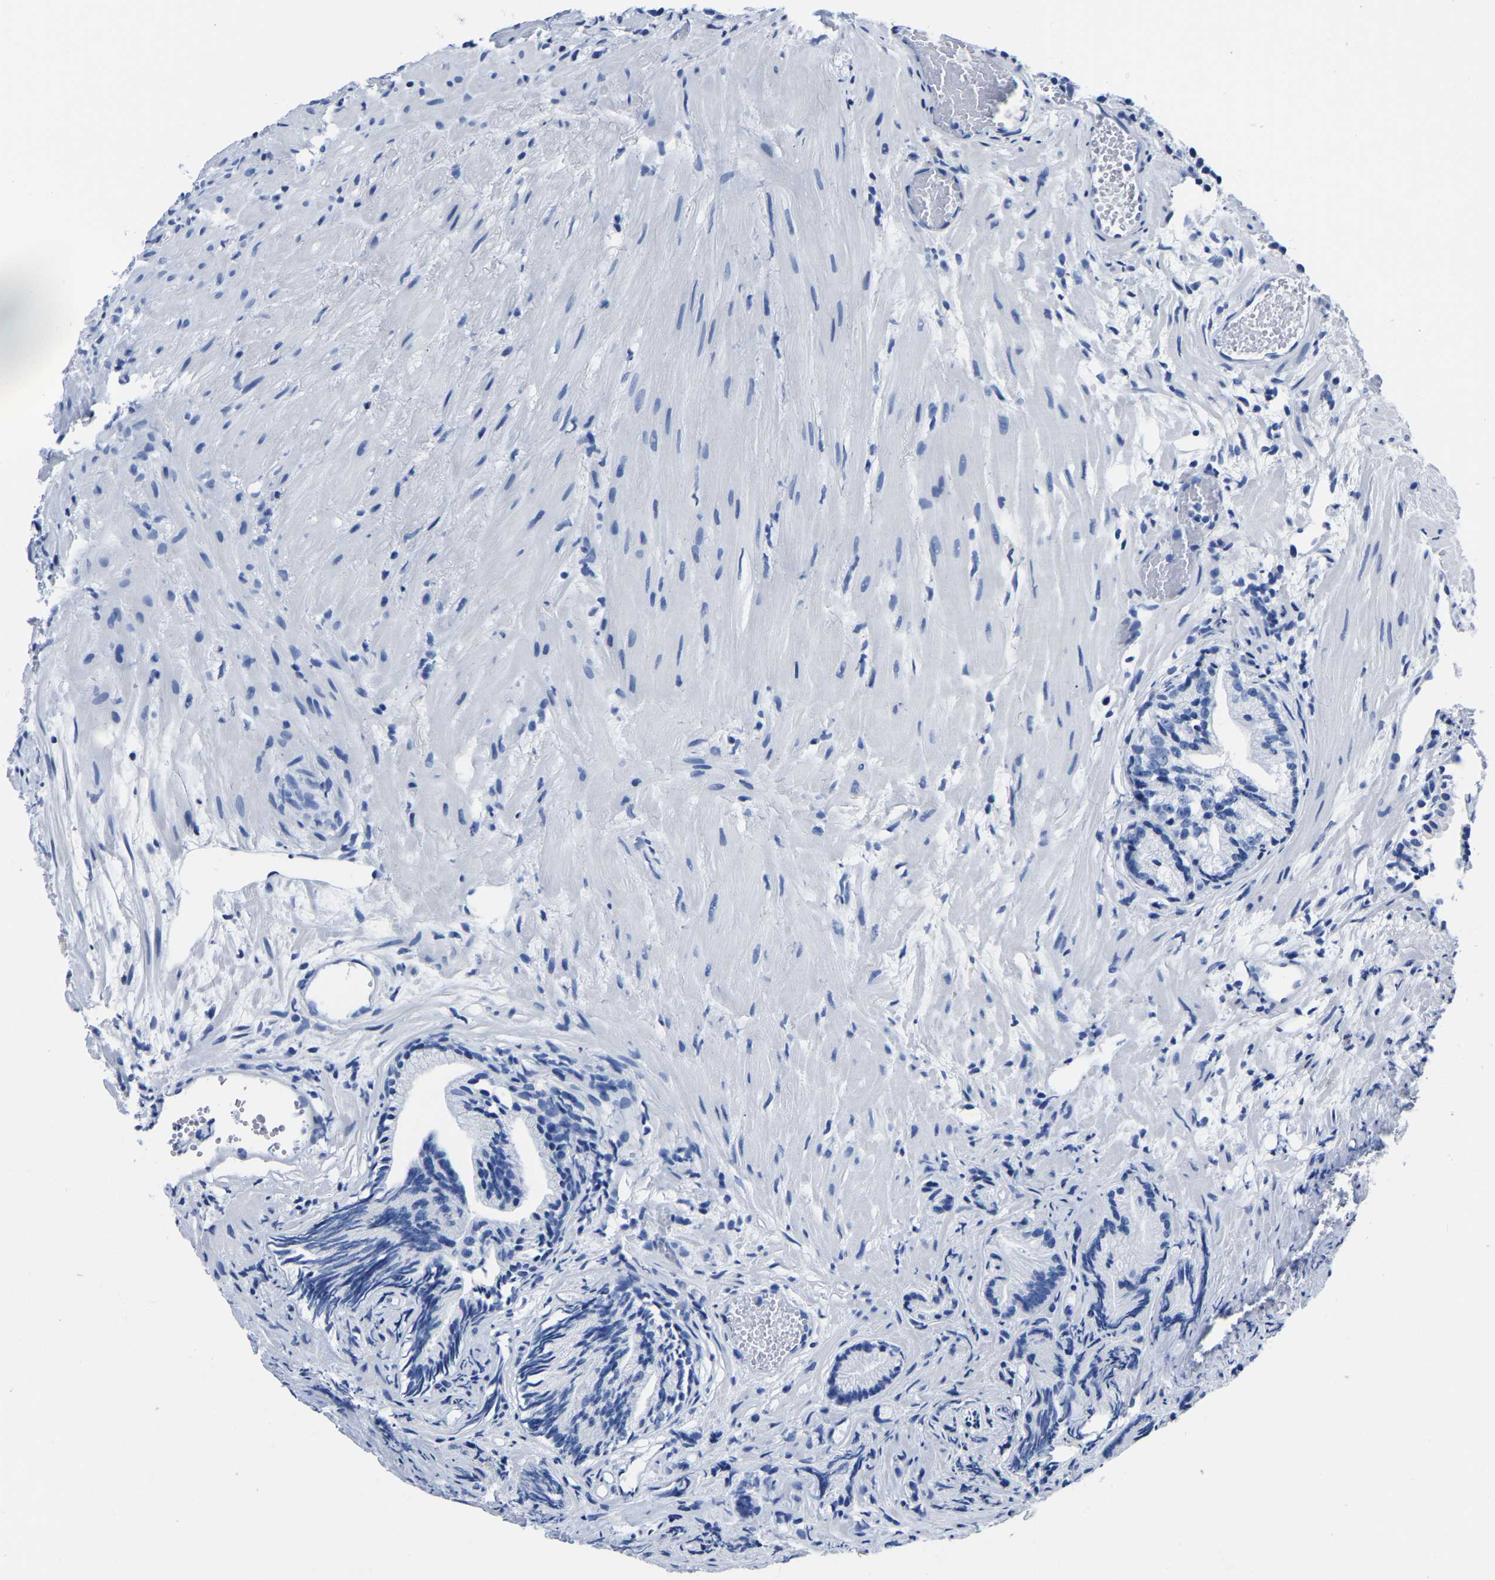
{"staining": {"intensity": "negative", "quantity": "none", "location": "none"}, "tissue": "prostate cancer", "cell_type": "Tumor cells", "image_type": "cancer", "snomed": [{"axis": "morphology", "description": "Adenocarcinoma, Low grade"}, {"axis": "topography", "description": "Prostate"}], "caption": "Immunohistochemical staining of human prostate low-grade adenocarcinoma shows no significant expression in tumor cells.", "gene": "IMPG2", "patient": {"sex": "male", "age": 89}}